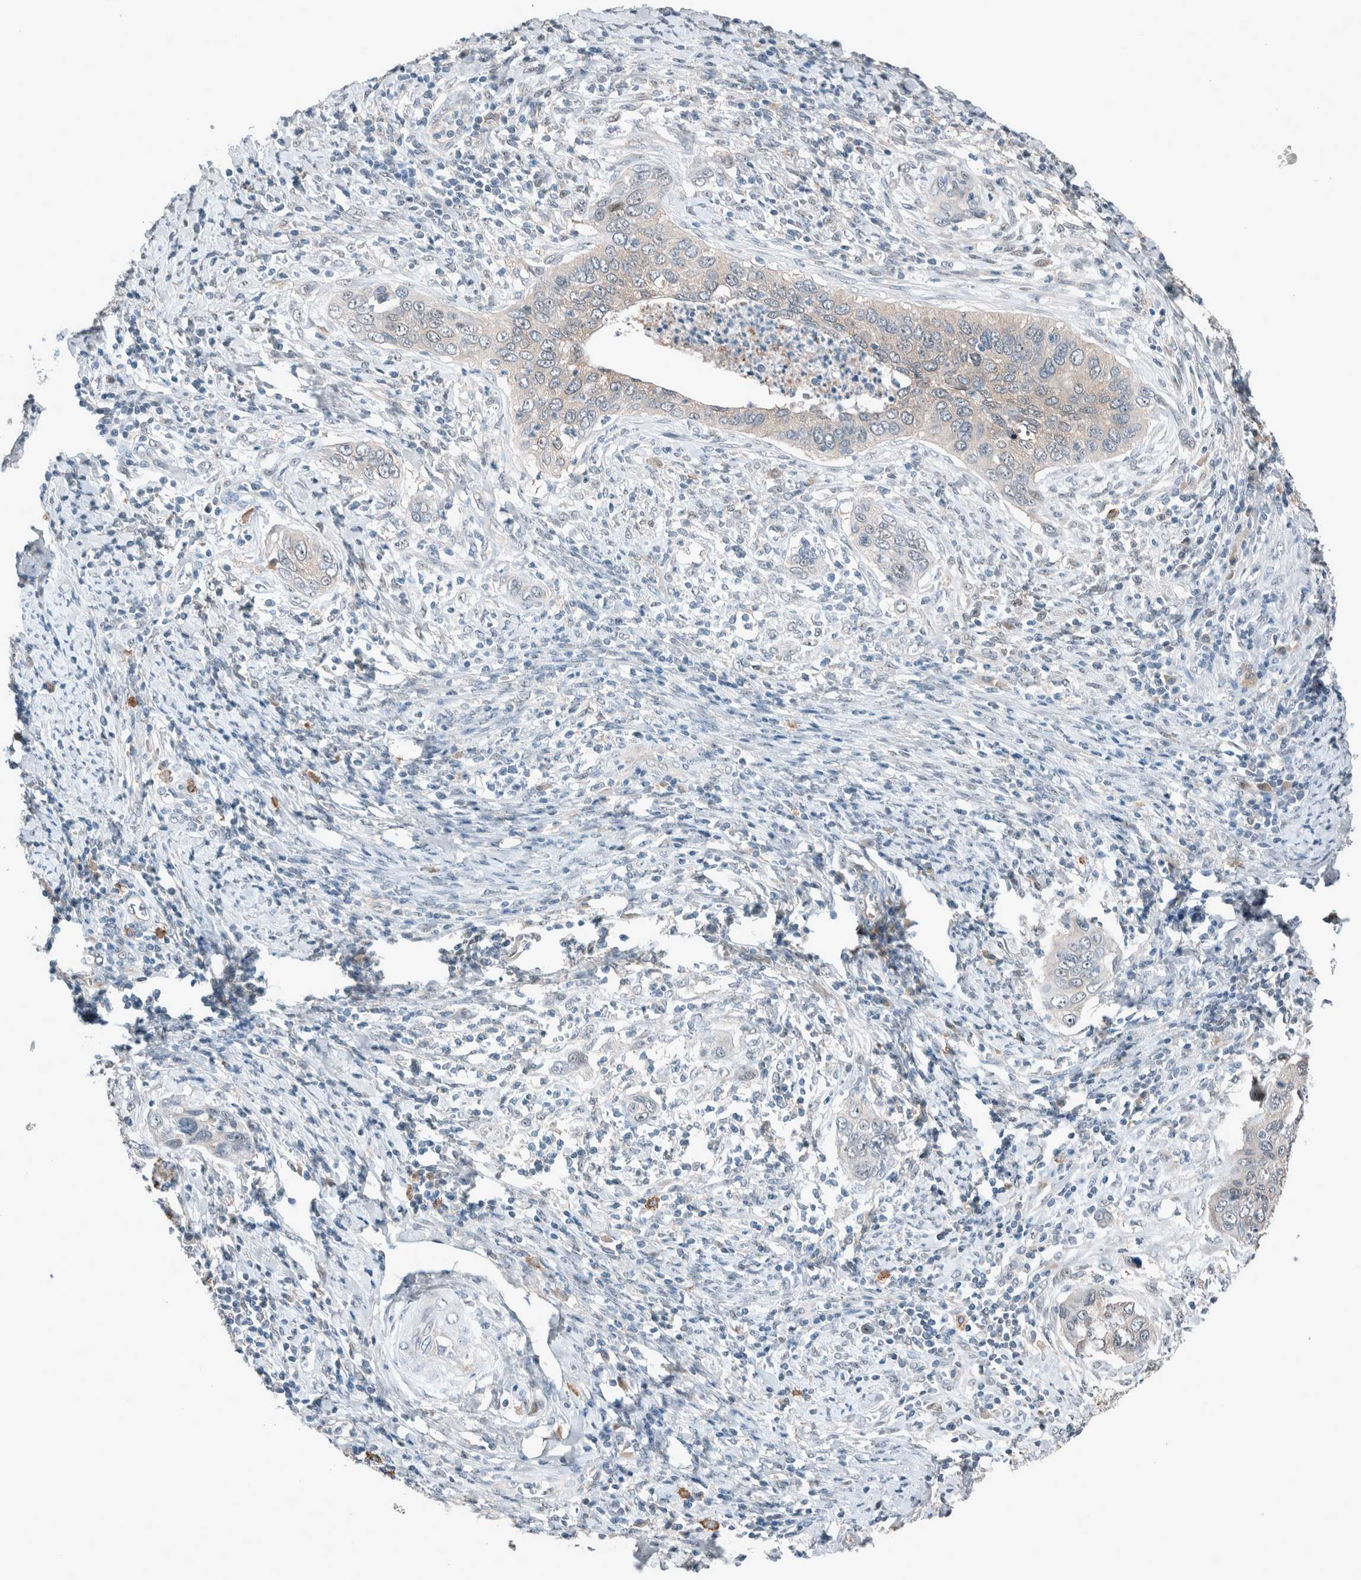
{"staining": {"intensity": "weak", "quantity": ">75%", "location": "cytoplasmic/membranous"}, "tissue": "cervical cancer", "cell_type": "Tumor cells", "image_type": "cancer", "snomed": [{"axis": "morphology", "description": "Squamous cell carcinoma, NOS"}, {"axis": "topography", "description": "Cervix"}], "caption": "A histopathology image of cervical squamous cell carcinoma stained for a protein reveals weak cytoplasmic/membranous brown staining in tumor cells. (Stains: DAB in brown, nuclei in blue, Microscopy: brightfield microscopy at high magnification).", "gene": "RALGDS", "patient": {"sex": "female", "age": 53}}